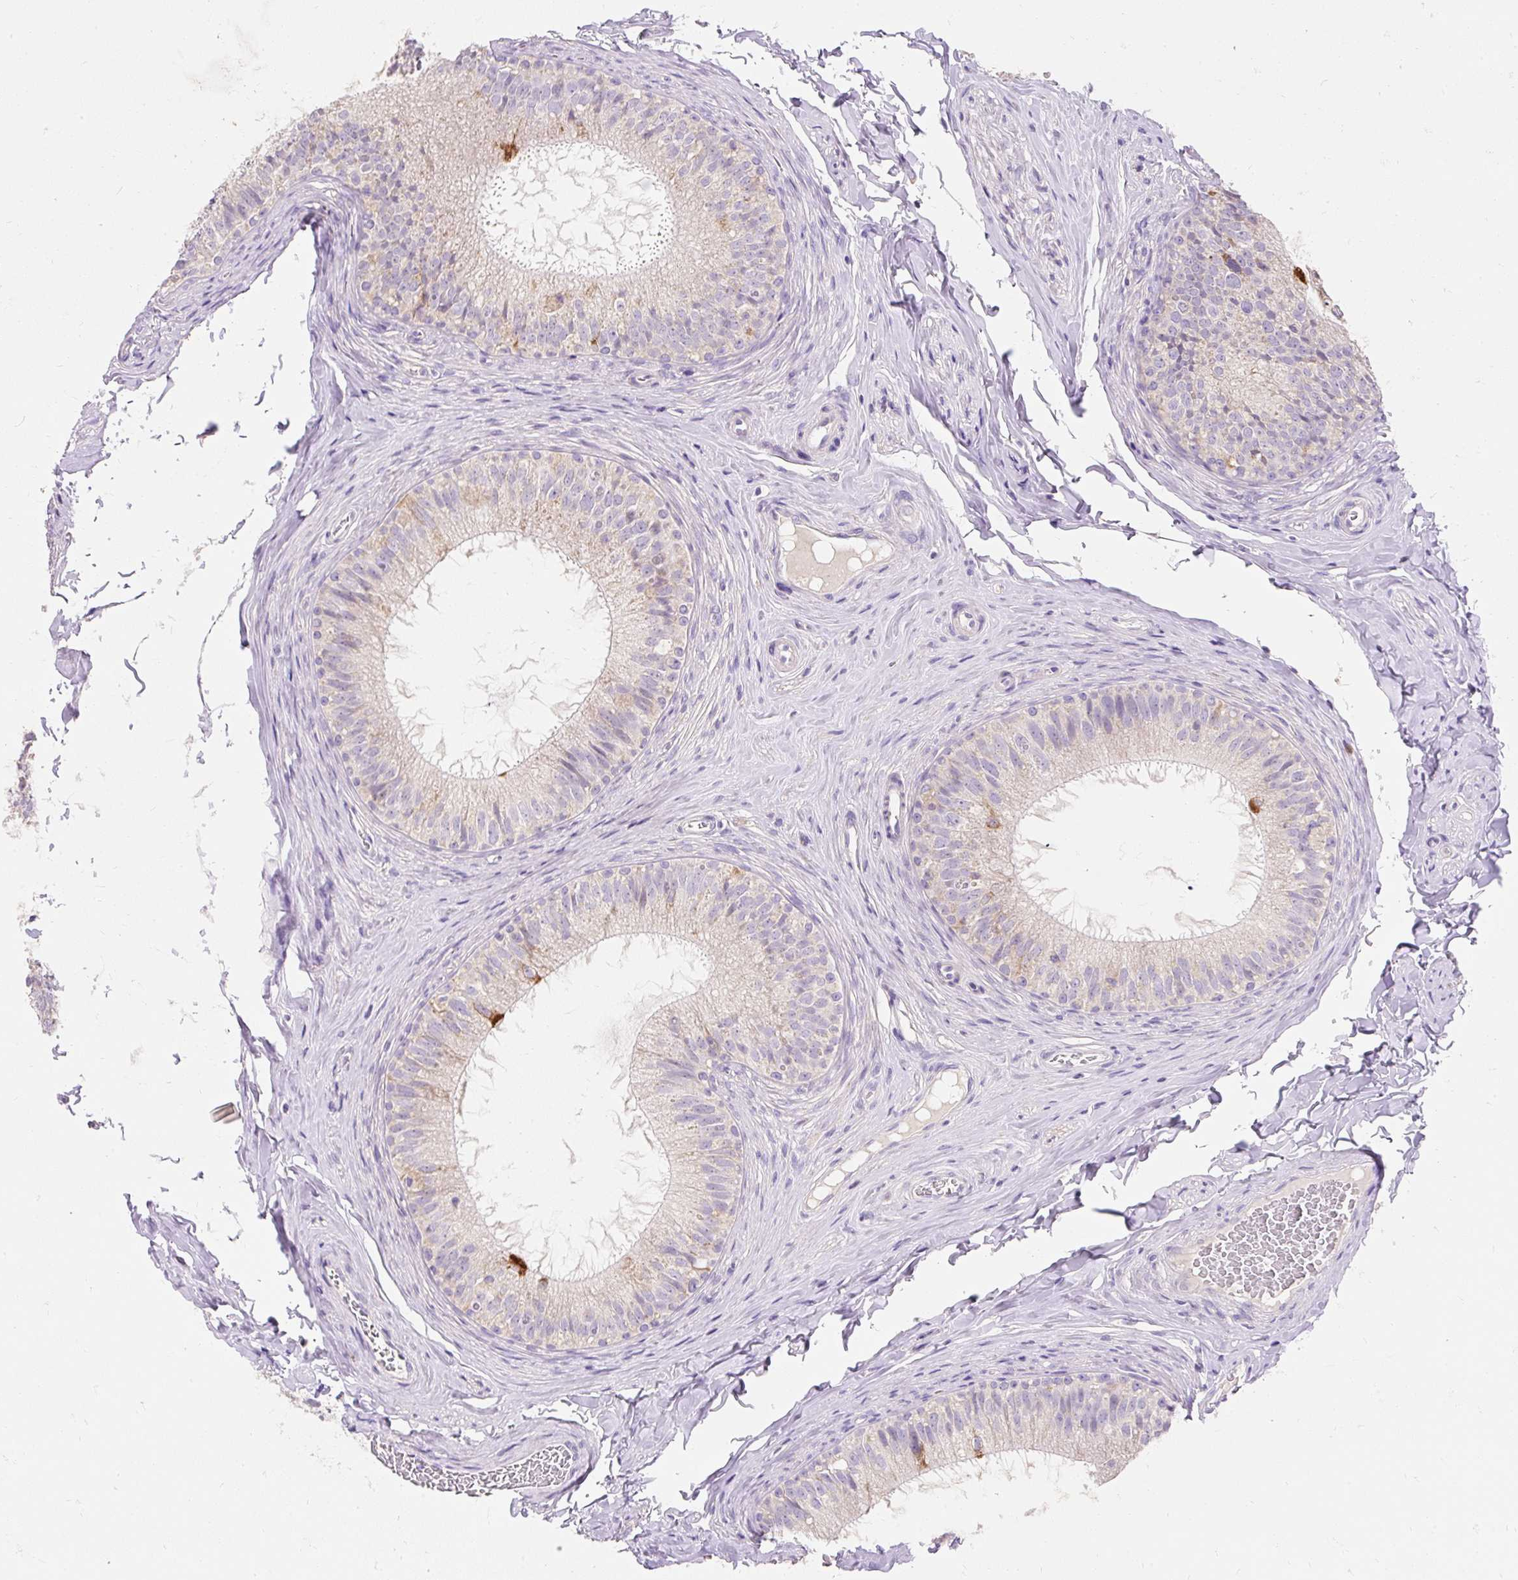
{"staining": {"intensity": "moderate", "quantity": "<25%", "location": "cytoplasmic/membranous"}, "tissue": "epididymis", "cell_type": "Glandular cells", "image_type": "normal", "snomed": [{"axis": "morphology", "description": "Normal tissue, NOS"}, {"axis": "topography", "description": "Epididymis"}], "caption": "Protein staining demonstrates moderate cytoplasmic/membranous expression in approximately <25% of glandular cells in unremarkable epididymis.", "gene": "PMAIP1", "patient": {"sex": "male", "age": 34}}